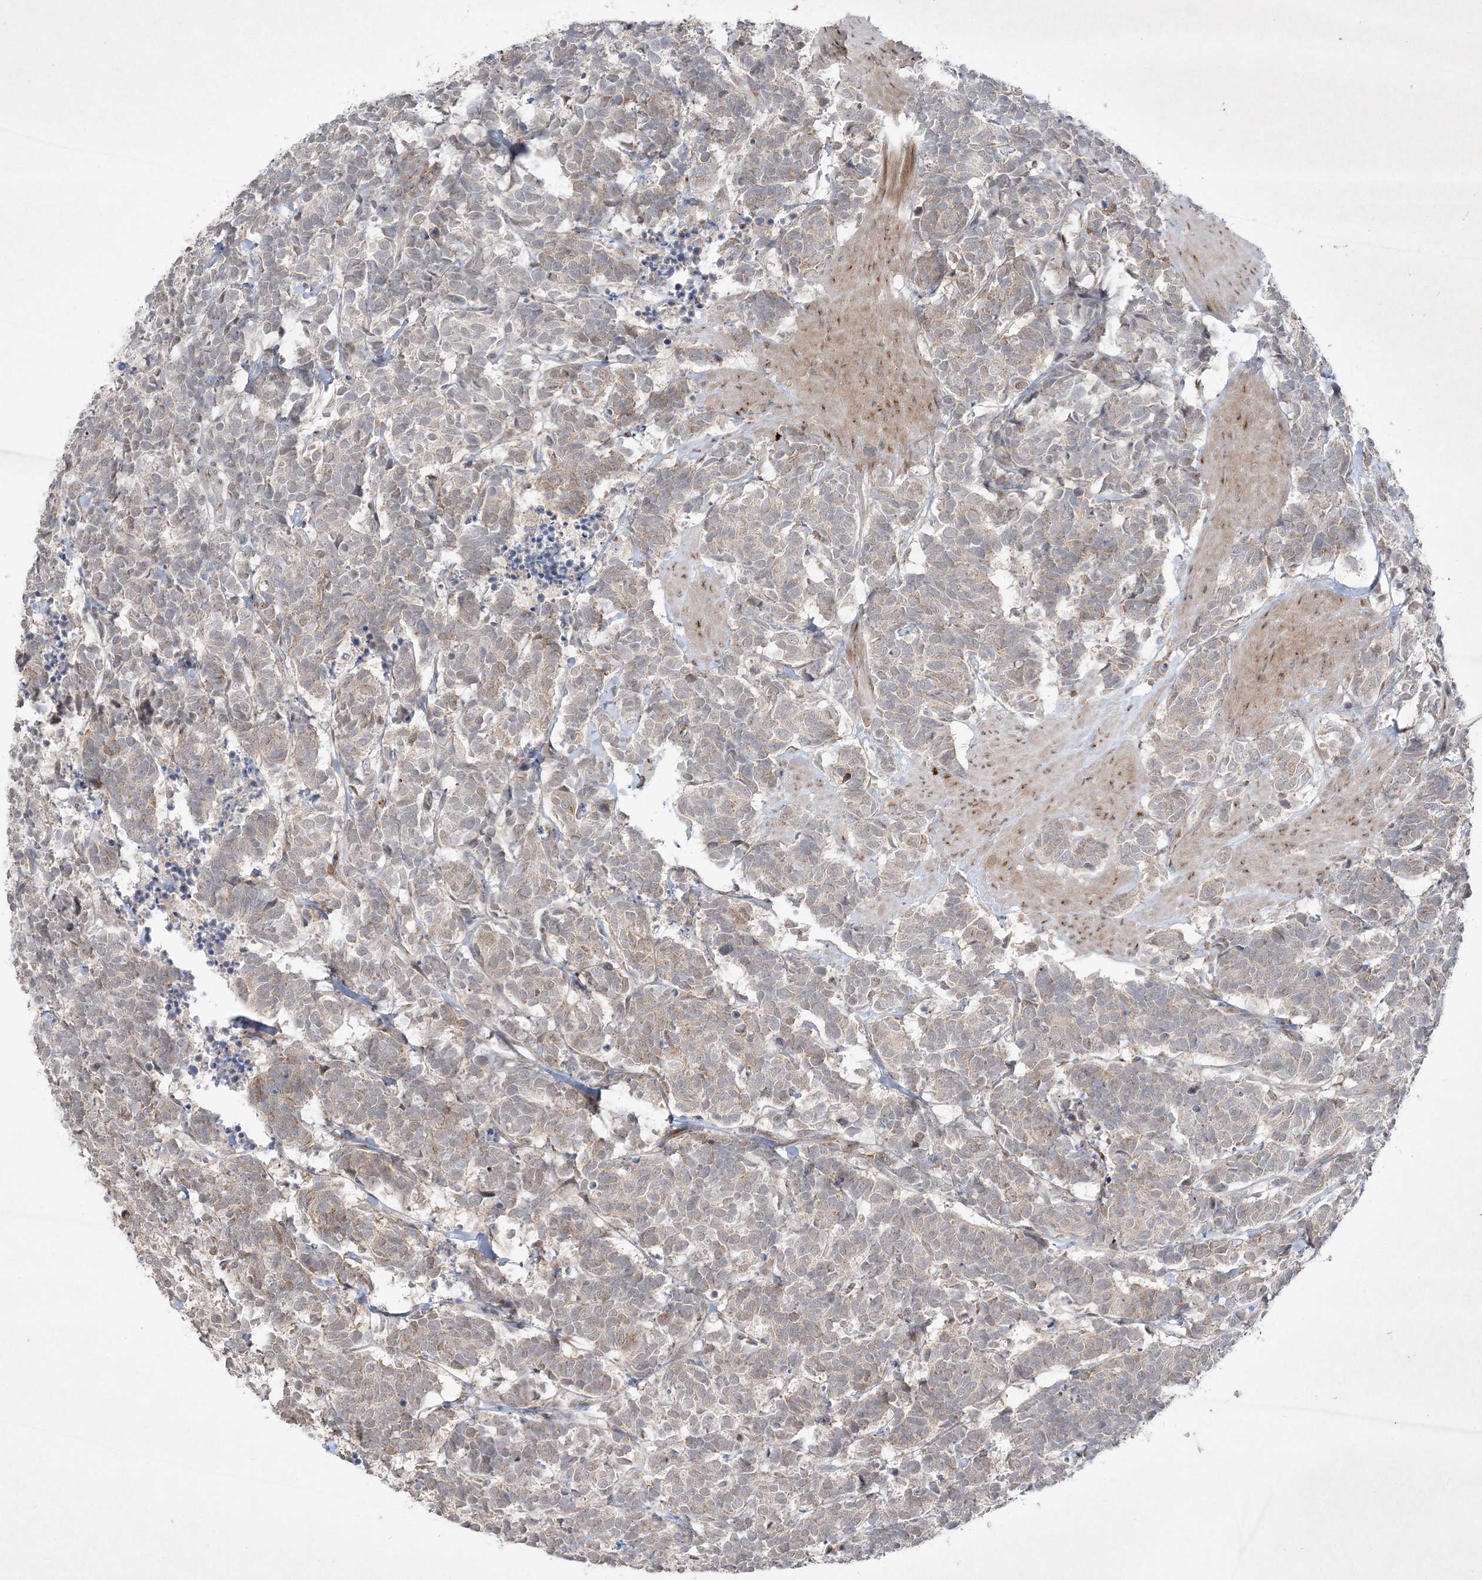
{"staining": {"intensity": "weak", "quantity": "25%-75%", "location": "cytoplasmic/membranous"}, "tissue": "carcinoid", "cell_type": "Tumor cells", "image_type": "cancer", "snomed": [{"axis": "morphology", "description": "Carcinoma, NOS"}, {"axis": "morphology", "description": "Carcinoid, malignant, NOS"}, {"axis": "topography", "description": "Urinary bladder"}], "caption": "A high-resolution micrograph shows immunohistochemistry (IHC) staining of carcinoid, which exhibits weak cytoplasmic/membranous positivity in about 25%-75% of tumor cells.", "gene": "CLNK", "patient": {"sex": "male", "age": 57}}